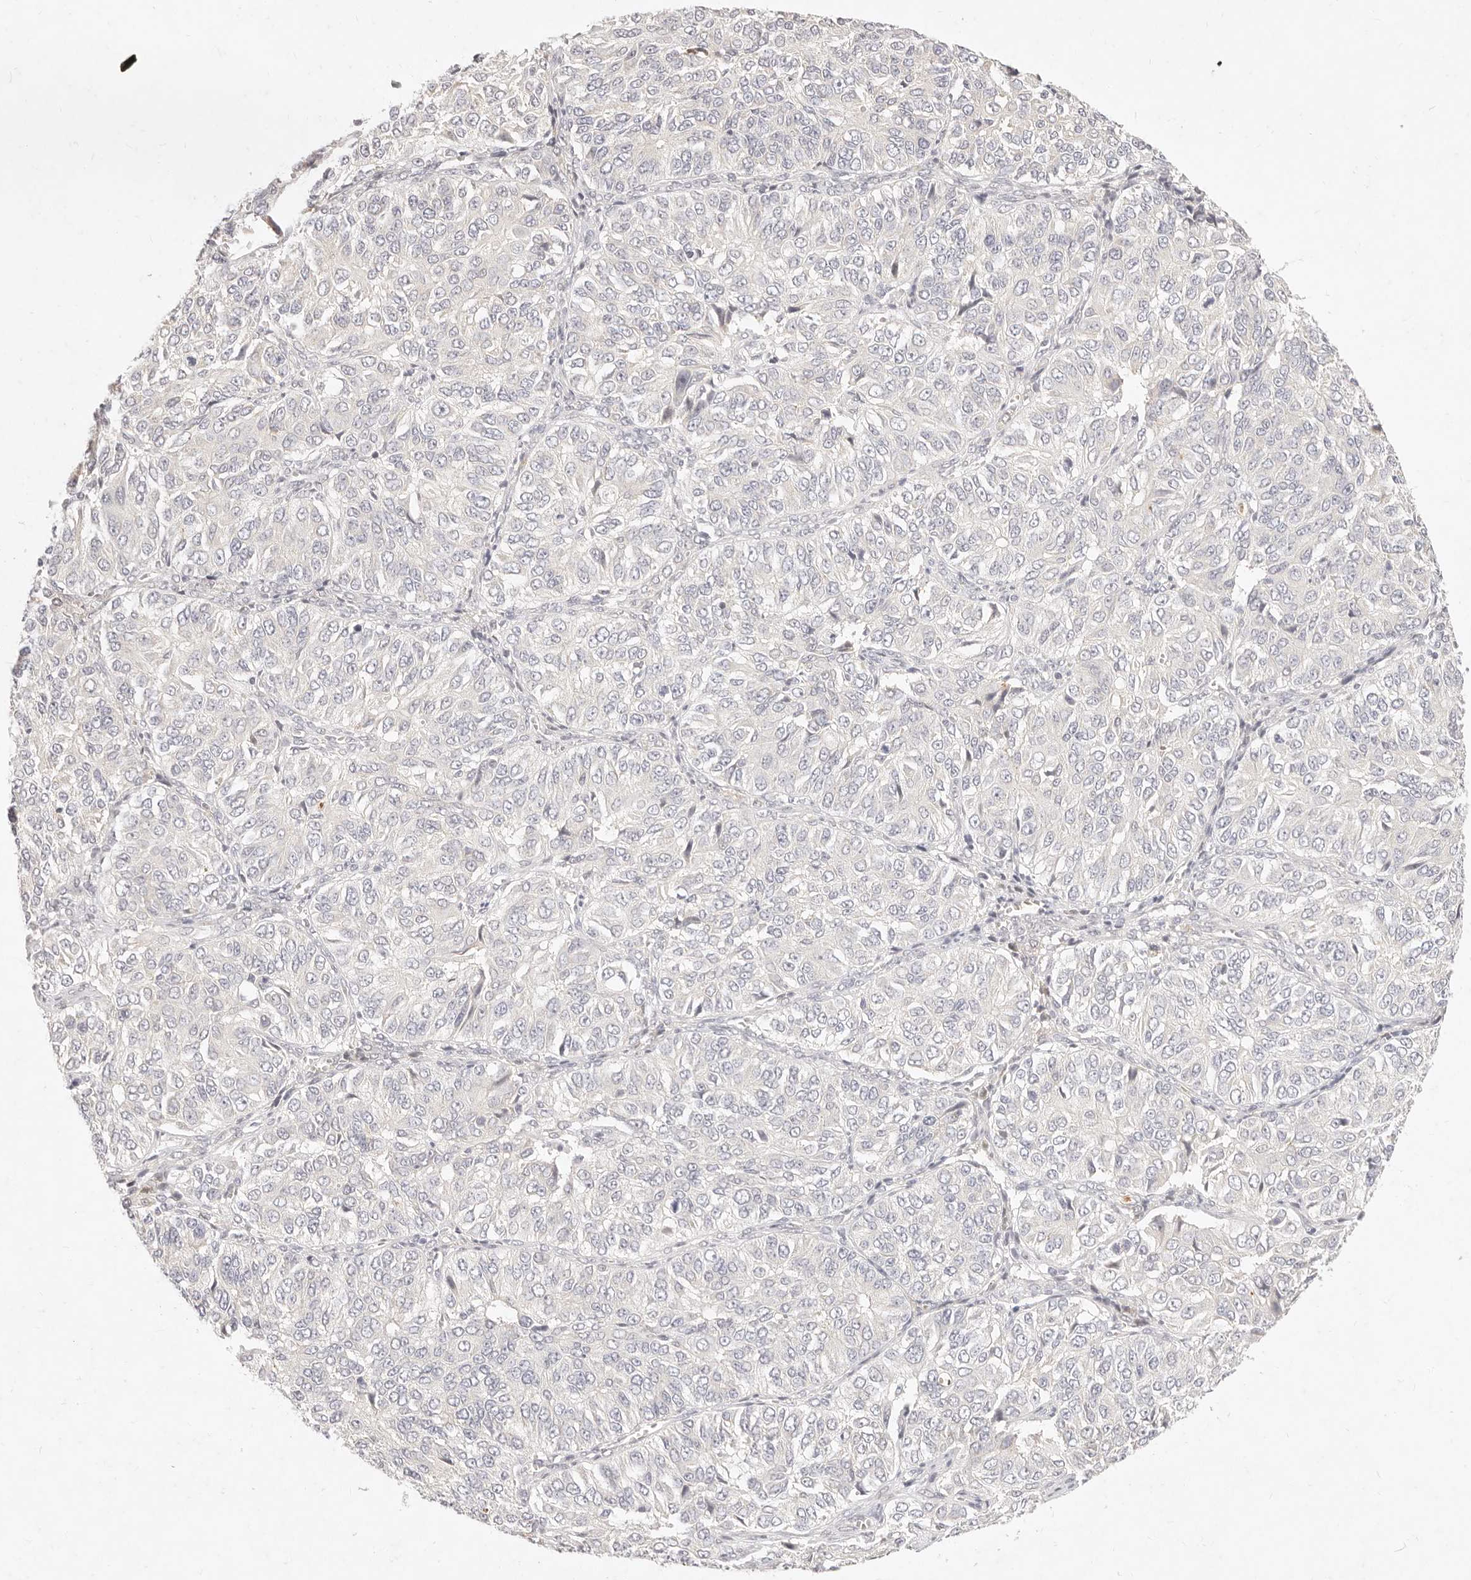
{"staining": {"intensity": "negative", "quantity": "none", "location": "none"}, "tissue": "ovarian cancer", "cell_type": "Tumor cells", "image_type": "cancer", "snomed": [{"axis": "morphology", "description": "Carcinoma, endometroid"}, {"axis": "topography", "description": "Ovary"}], "caption": "An IHC micrograph of ovarian endometroid carcinoma is shown. There is no staining in tumor cells of ovarian endometroid carcinoma.", "gene": "ASCL3", "patient": {"sex": "female", "age": 51}}